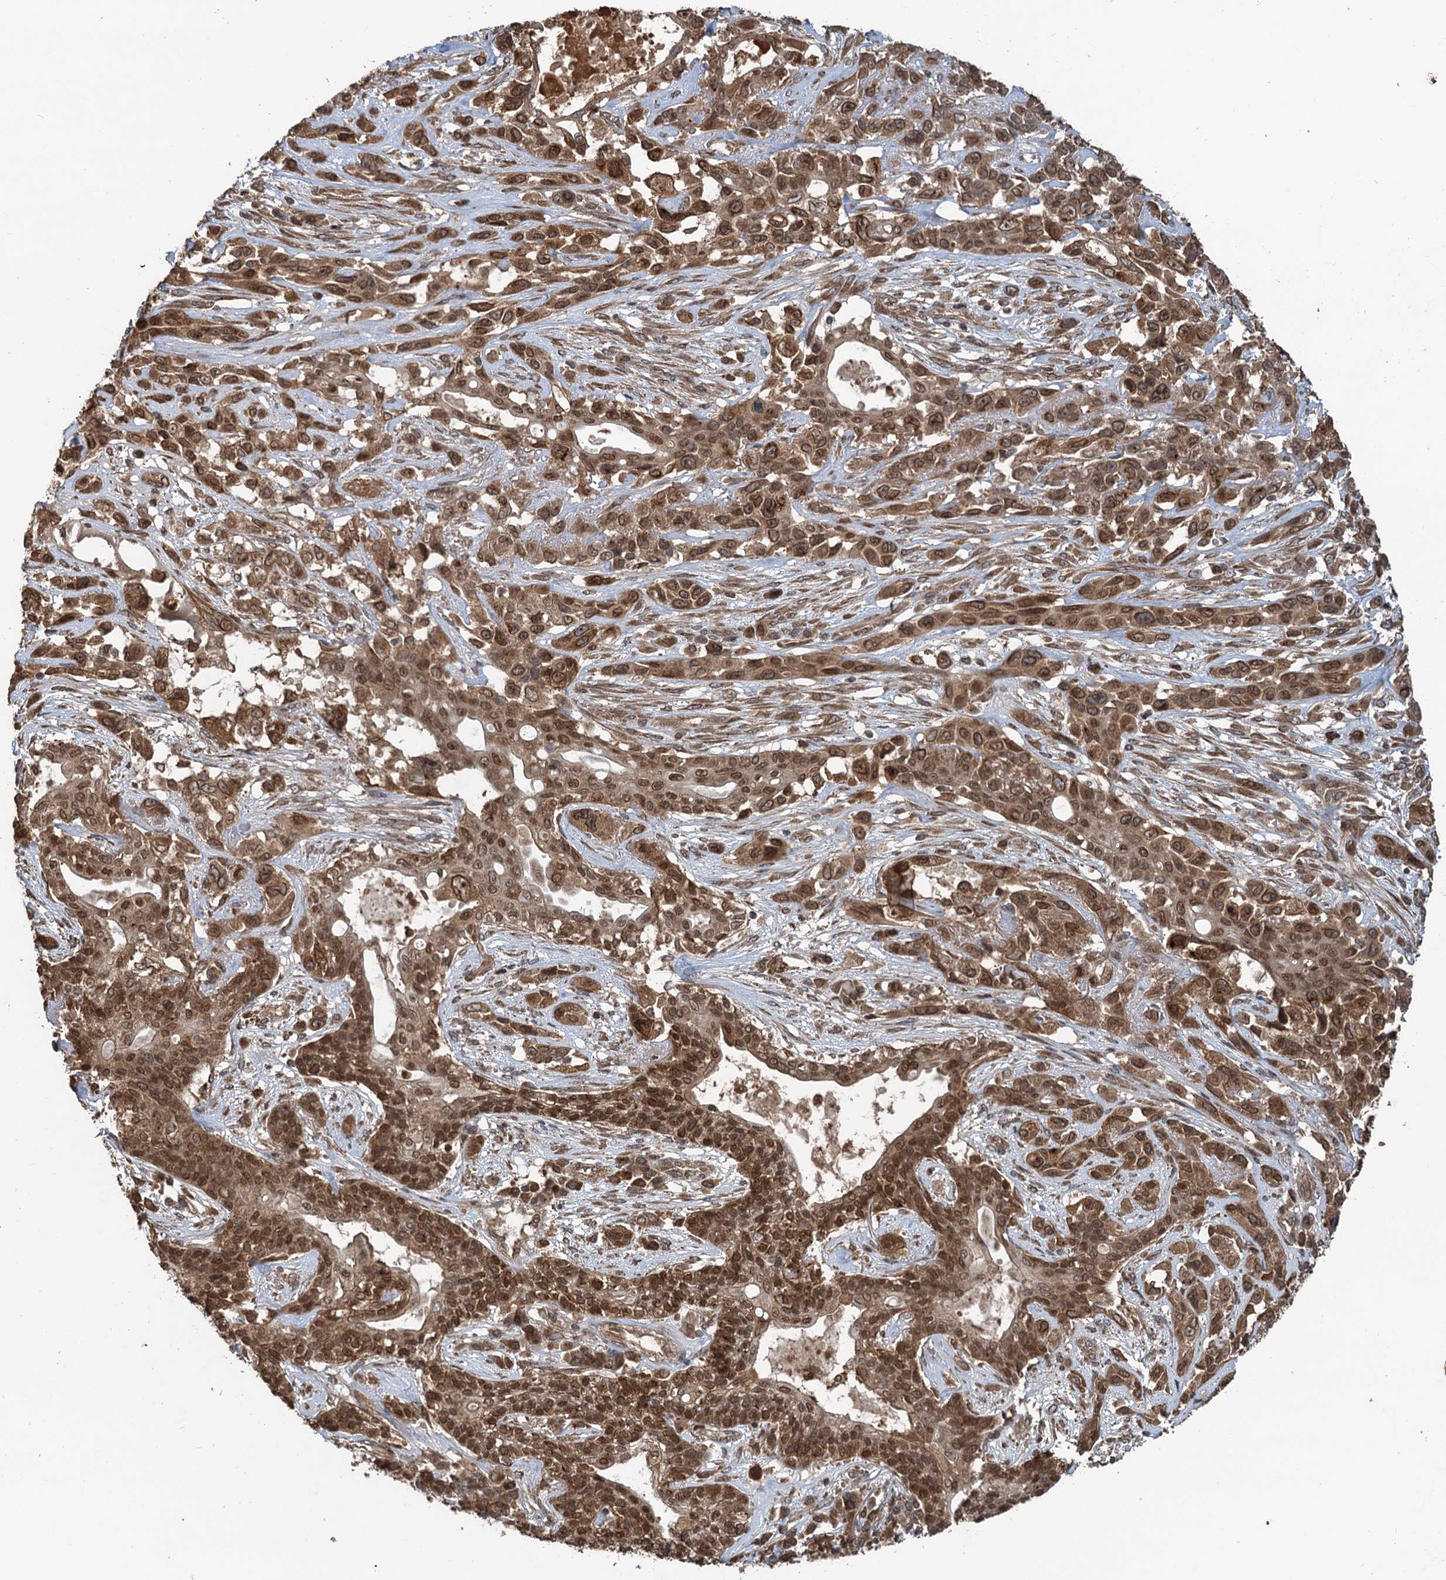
{"staining": {"intensity": "moderate", "quantity": ">75%", "location": "cytoplasmic/membranous,nuclear"}, "tissue": "lung cancer", "cell_type": "Tumor cells", "image_type": "cancer", "snomed": [{"axis": "morphology", "description": "Squamous cell carcinoma, NOS"}, {"axis": "topography", "description": "Lung"}], "caption": "The histopathology image reveals immunohistochemical staining of squamous cell carcinoma (lung). There is moderate cytoplasmic/membranous and nuclear positivity is identified in about >75% of tumor cells.", "gene": "GLE1", "patient": {"sex": "female", "age": 70}}